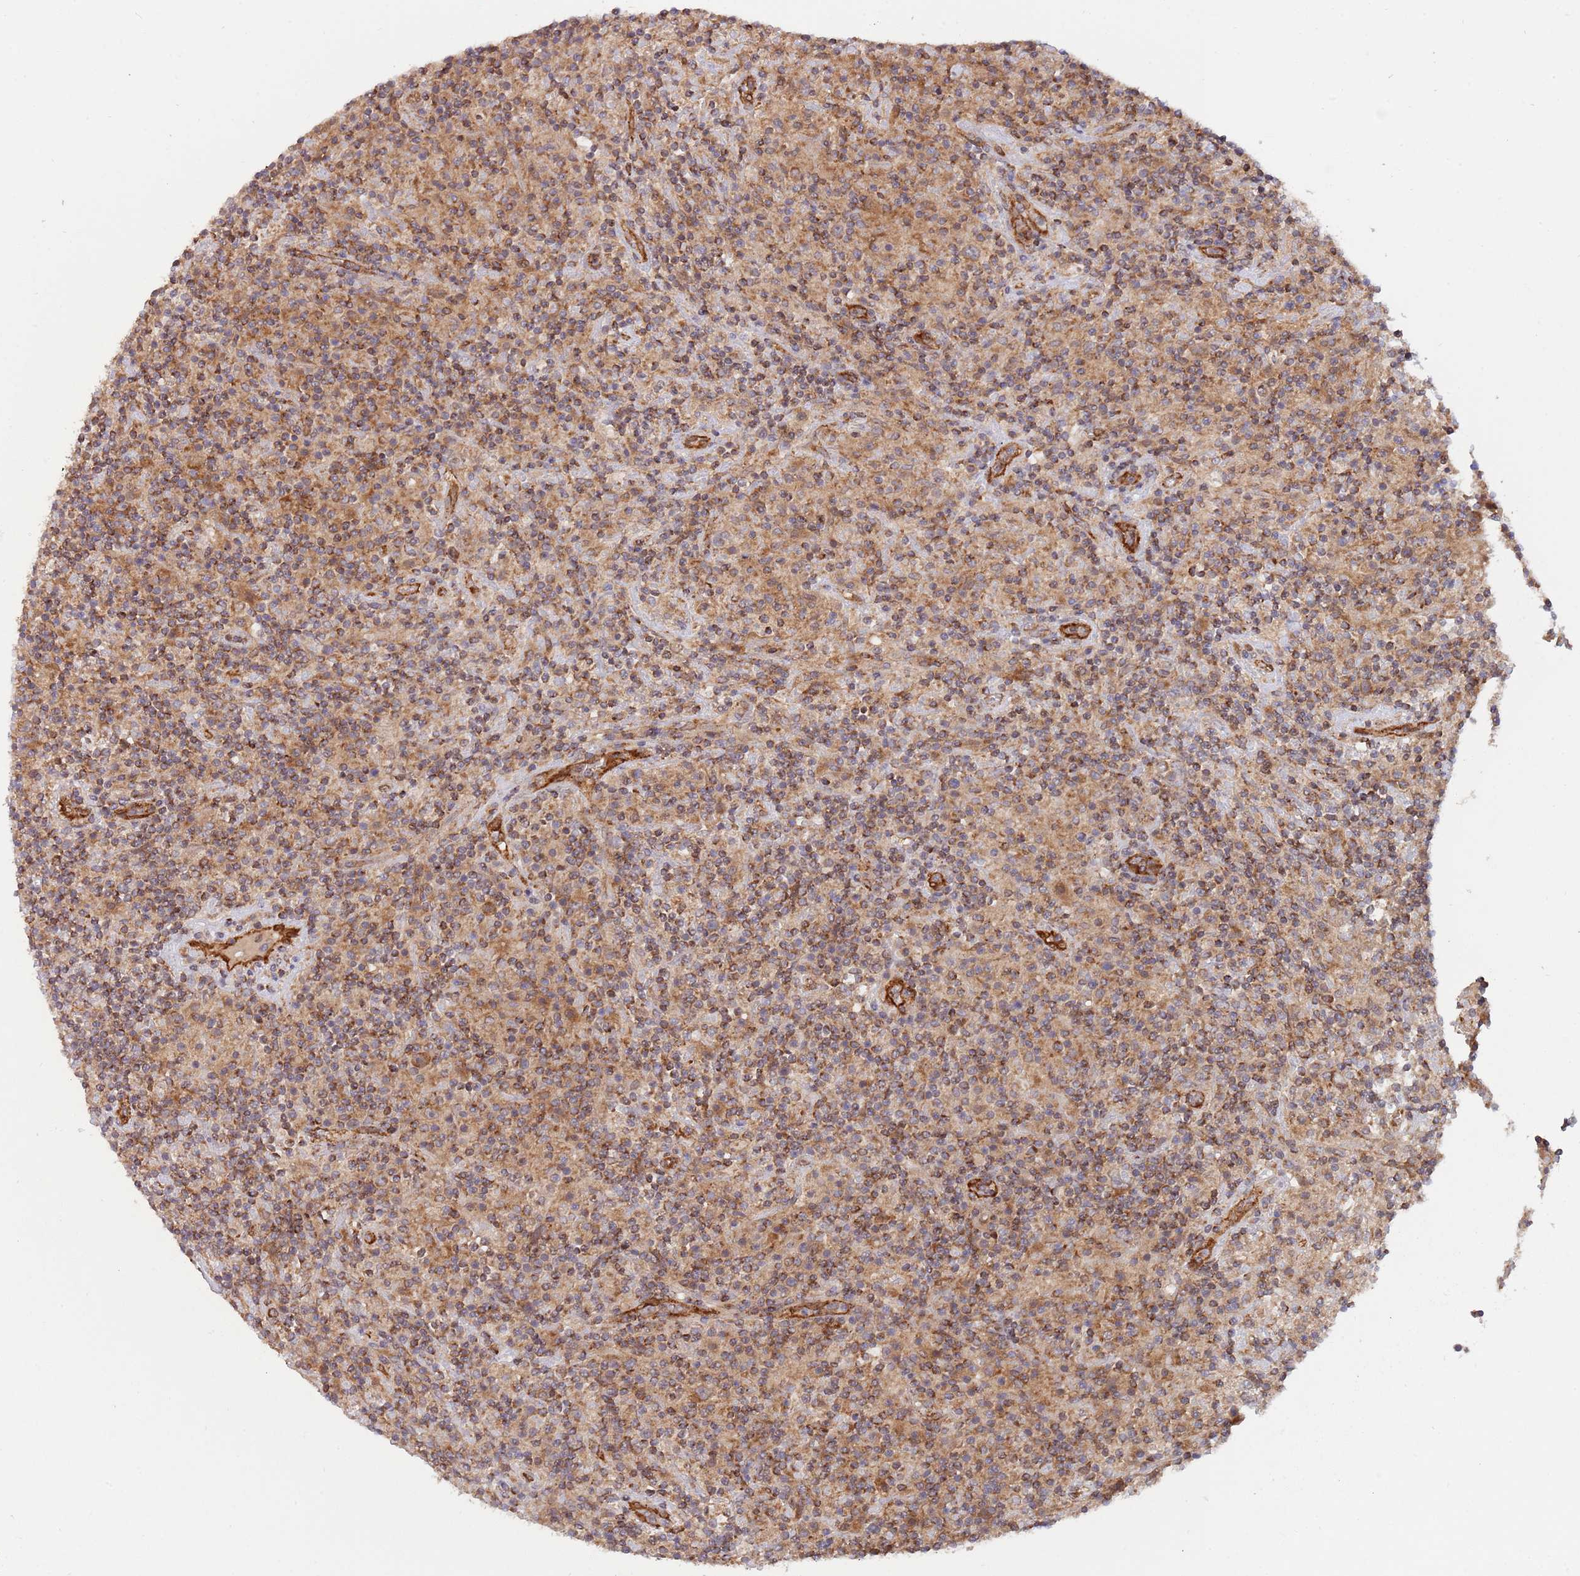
{"staining": {"intensity": "moderate", "quantity": ">75%", "location": "cytoplasmic/membranous"}, "tissue": "lymphoma", "cell_type": "Tumor cells", "image_type": "cancer", "snomed": [{"axis": "morphology", "description": "Hodgkin's disease, NOS"}, {"axis": "topography", "description": "Lymph node"}], "caption": "Immunohistochemical staining of Hodgkin's disease shows medium levels of moderate cytoplasmic/membranous staining in about >75% of tumor cells. The staining was performed using DAB (3,3'-diaminobenzidine) to visualize the protein expression in brown, while the nuclei were stained in blue with hematoxylin (Magnification: 20x).", "gene": "GUK1", "patient": {"sex": "male", "age": 70}}